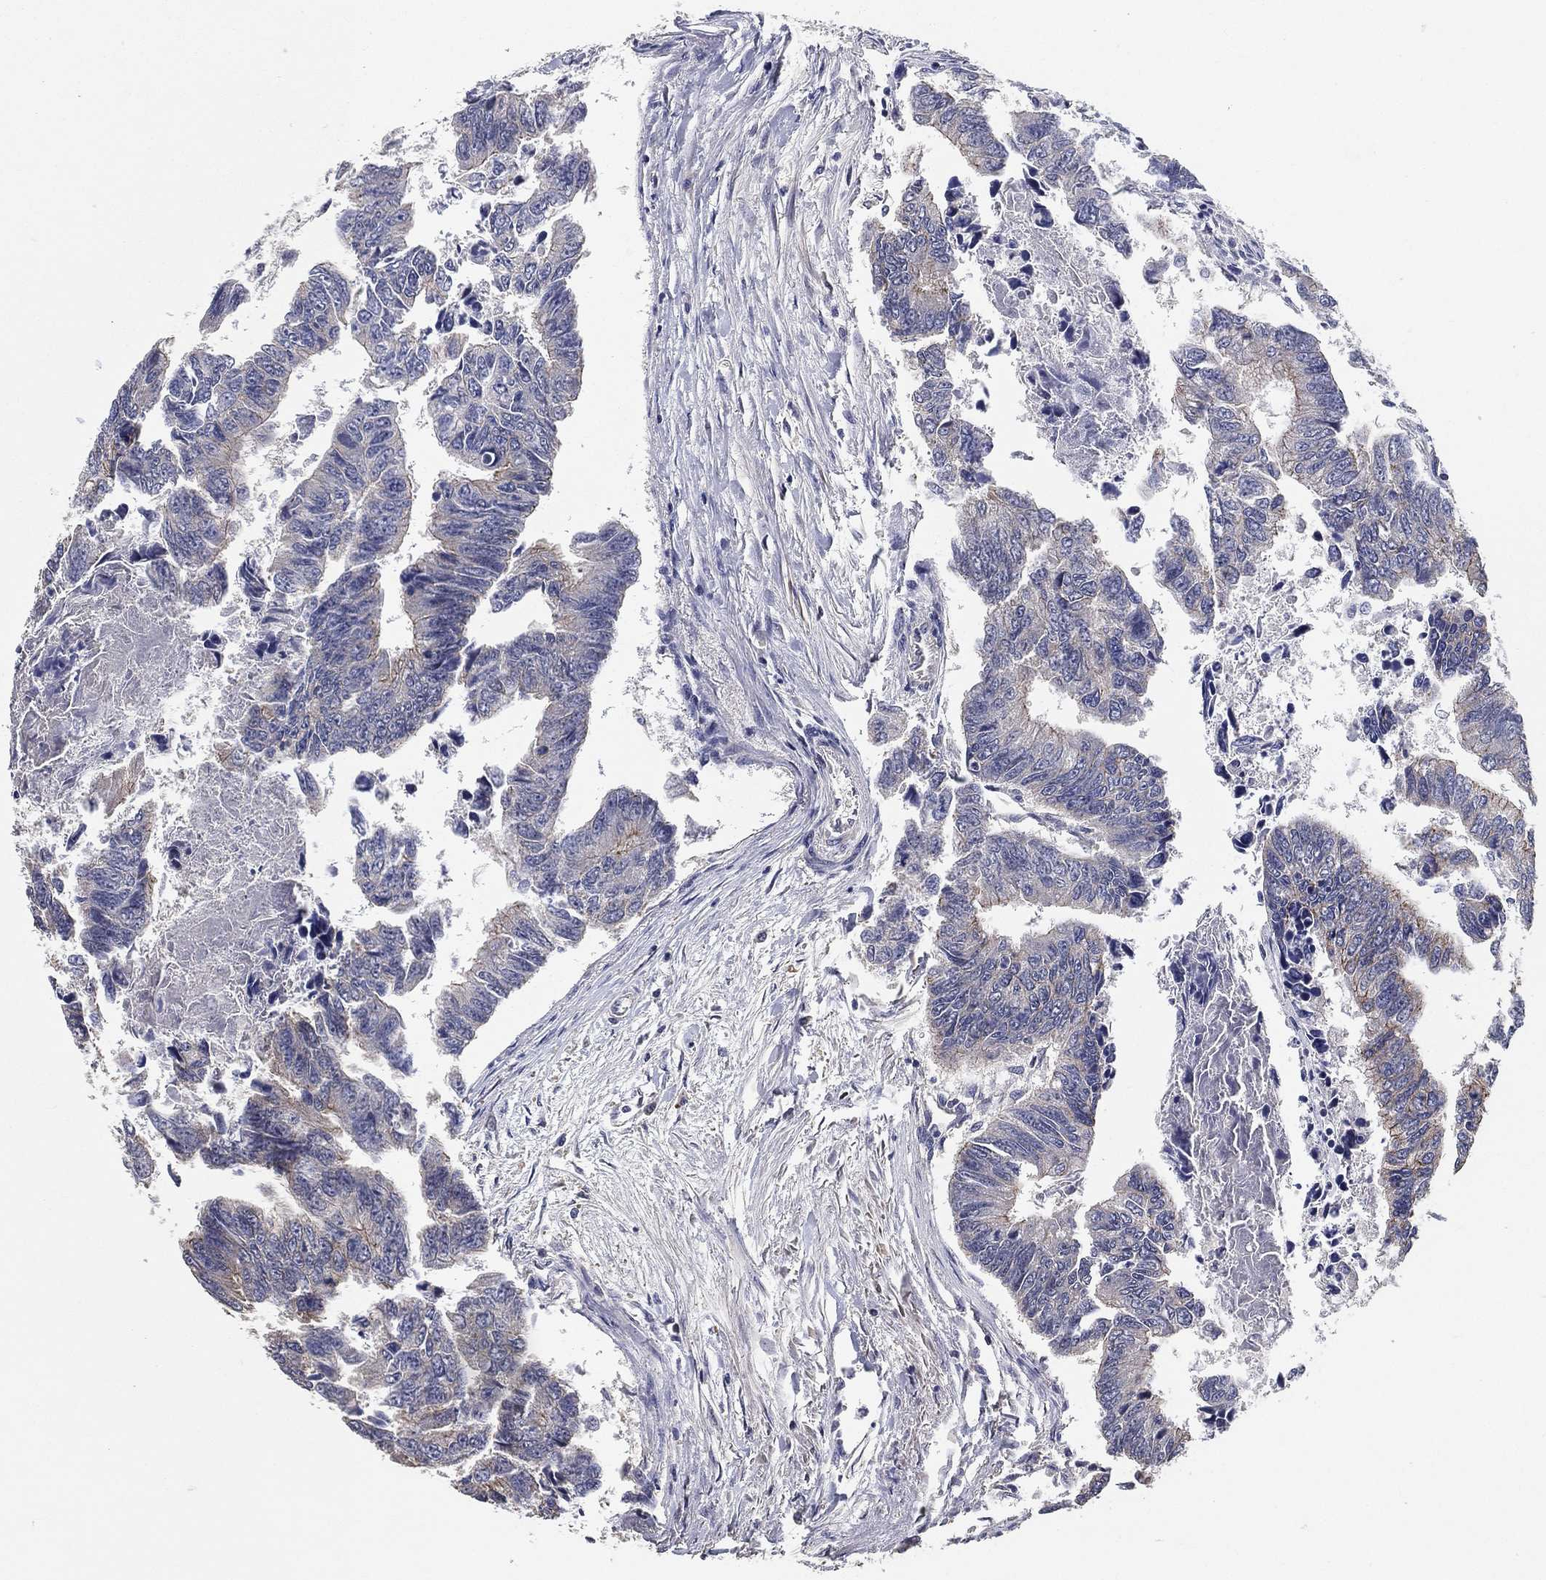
{"staining": {"intensity": "weak", "quantity": "<25%", "location": "cytoplasmic/membranous"}, "tissue": "colorectal cancer", "cell_type": "Tumor cells", "image_type": "cancer", "snomed": [{"axis": "morphology", "description": "Adenocarcinoma, NOS"}, {"axis": "topography", "description": "Colon"}], "caption": "DAB immunohistochemical staining of human colorectal cancer (adenocarcinoma) shows no significant expression in tumor cells. (DAB immunohistochemistry (IHC), high magnification).", "gene": "PCNT", "patient": {"sex": "female", "age": 65}}